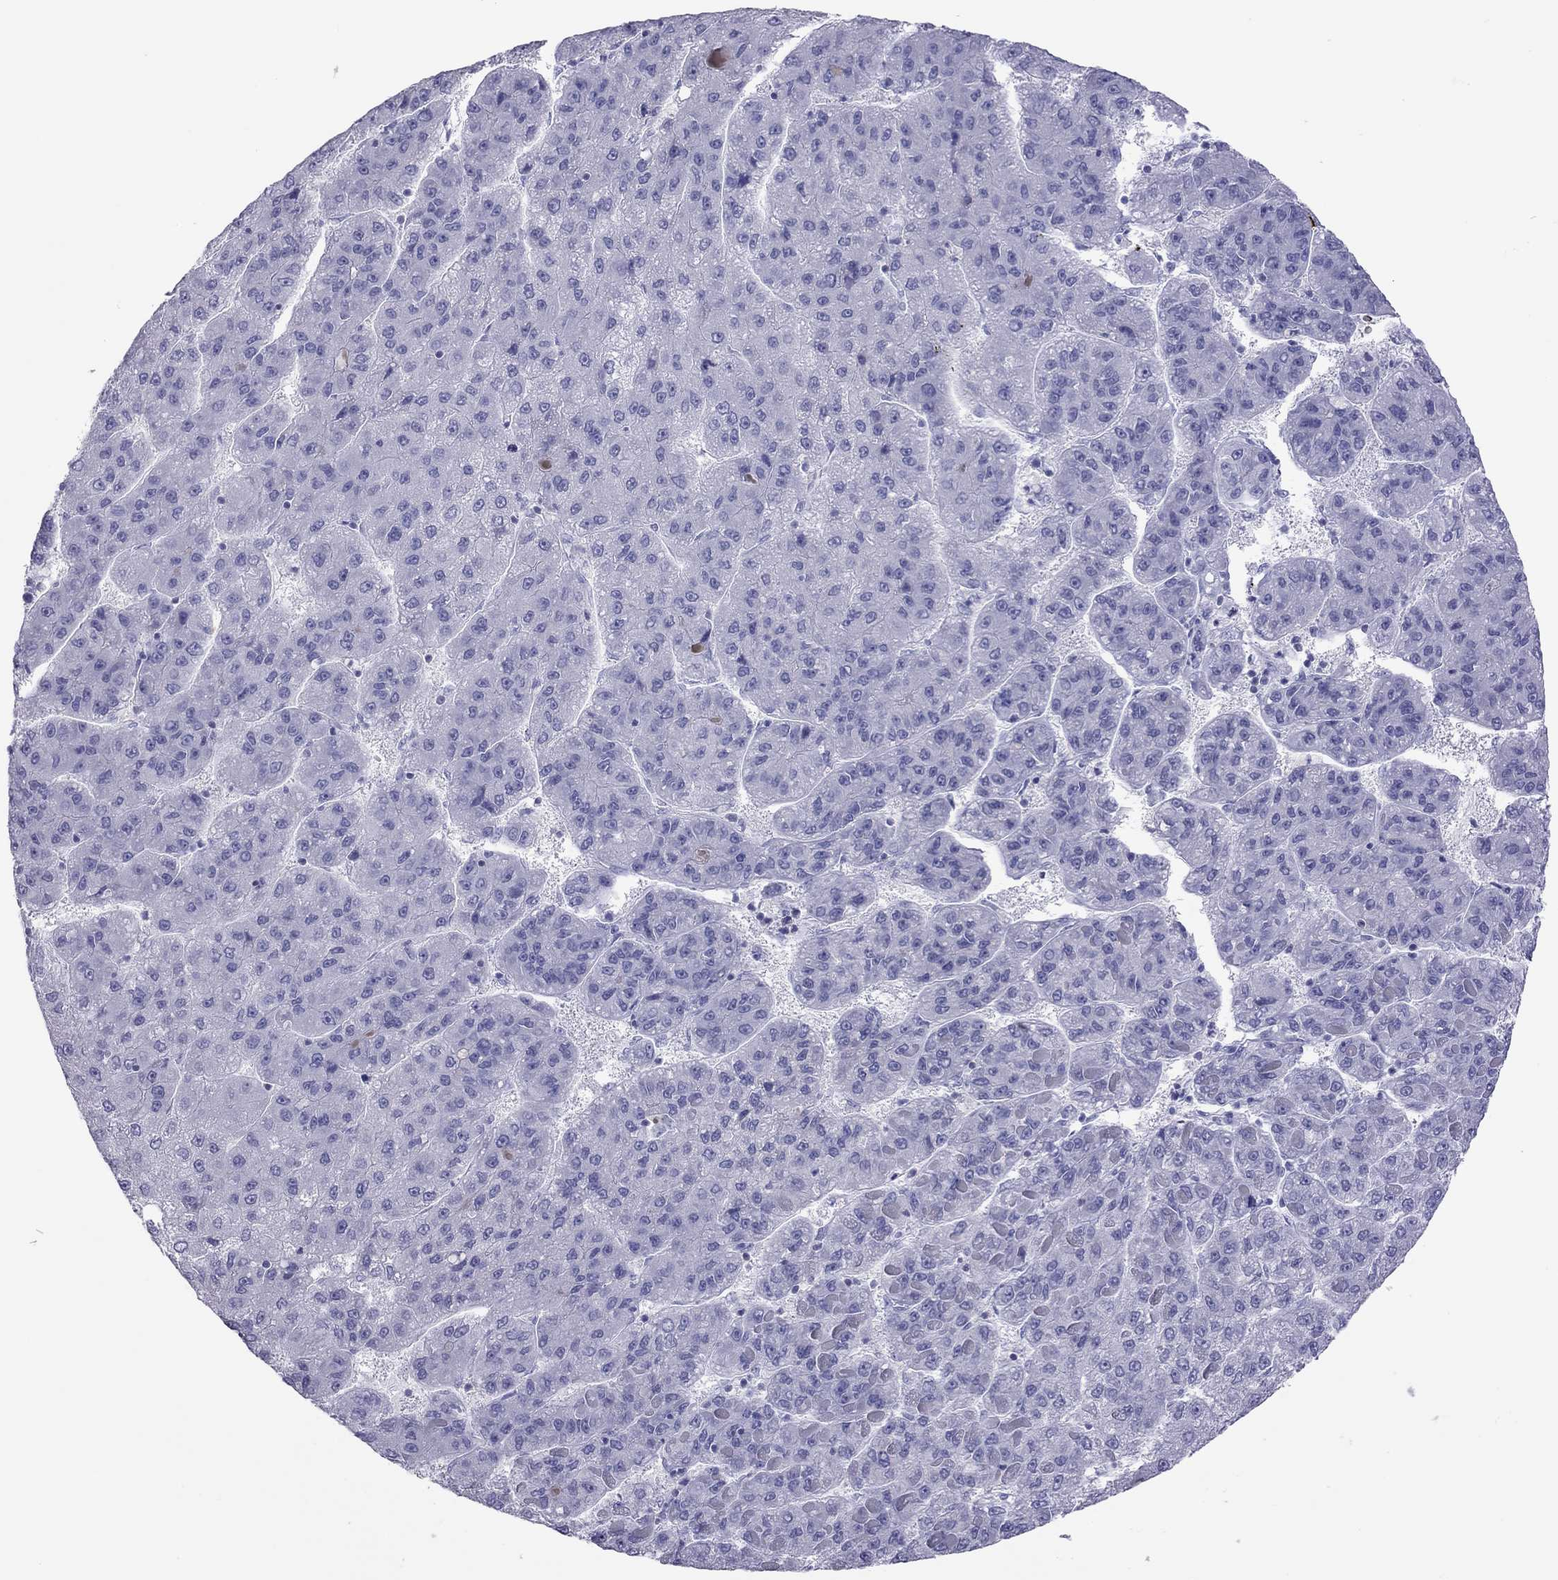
{"staining": {"intensity": "negative", "quantity": "none", "location": "none"}, "tissue": "liver cancer", "cell_type": "Tumor cells", "image_type": "cancer", "snomed": [{"axis": "morphology", "description": "Carcinoma, Hepatocellular, NOS"}, {"axis": "topography", "description": "Liver"}], "caption": "Liver cancer (hepatocellular carcinoma) was stained to show a protein in brown. There is no significant expression in tumor cells.", "gene": "STAG3", "patient": {"sex": "female", "age": 82}}